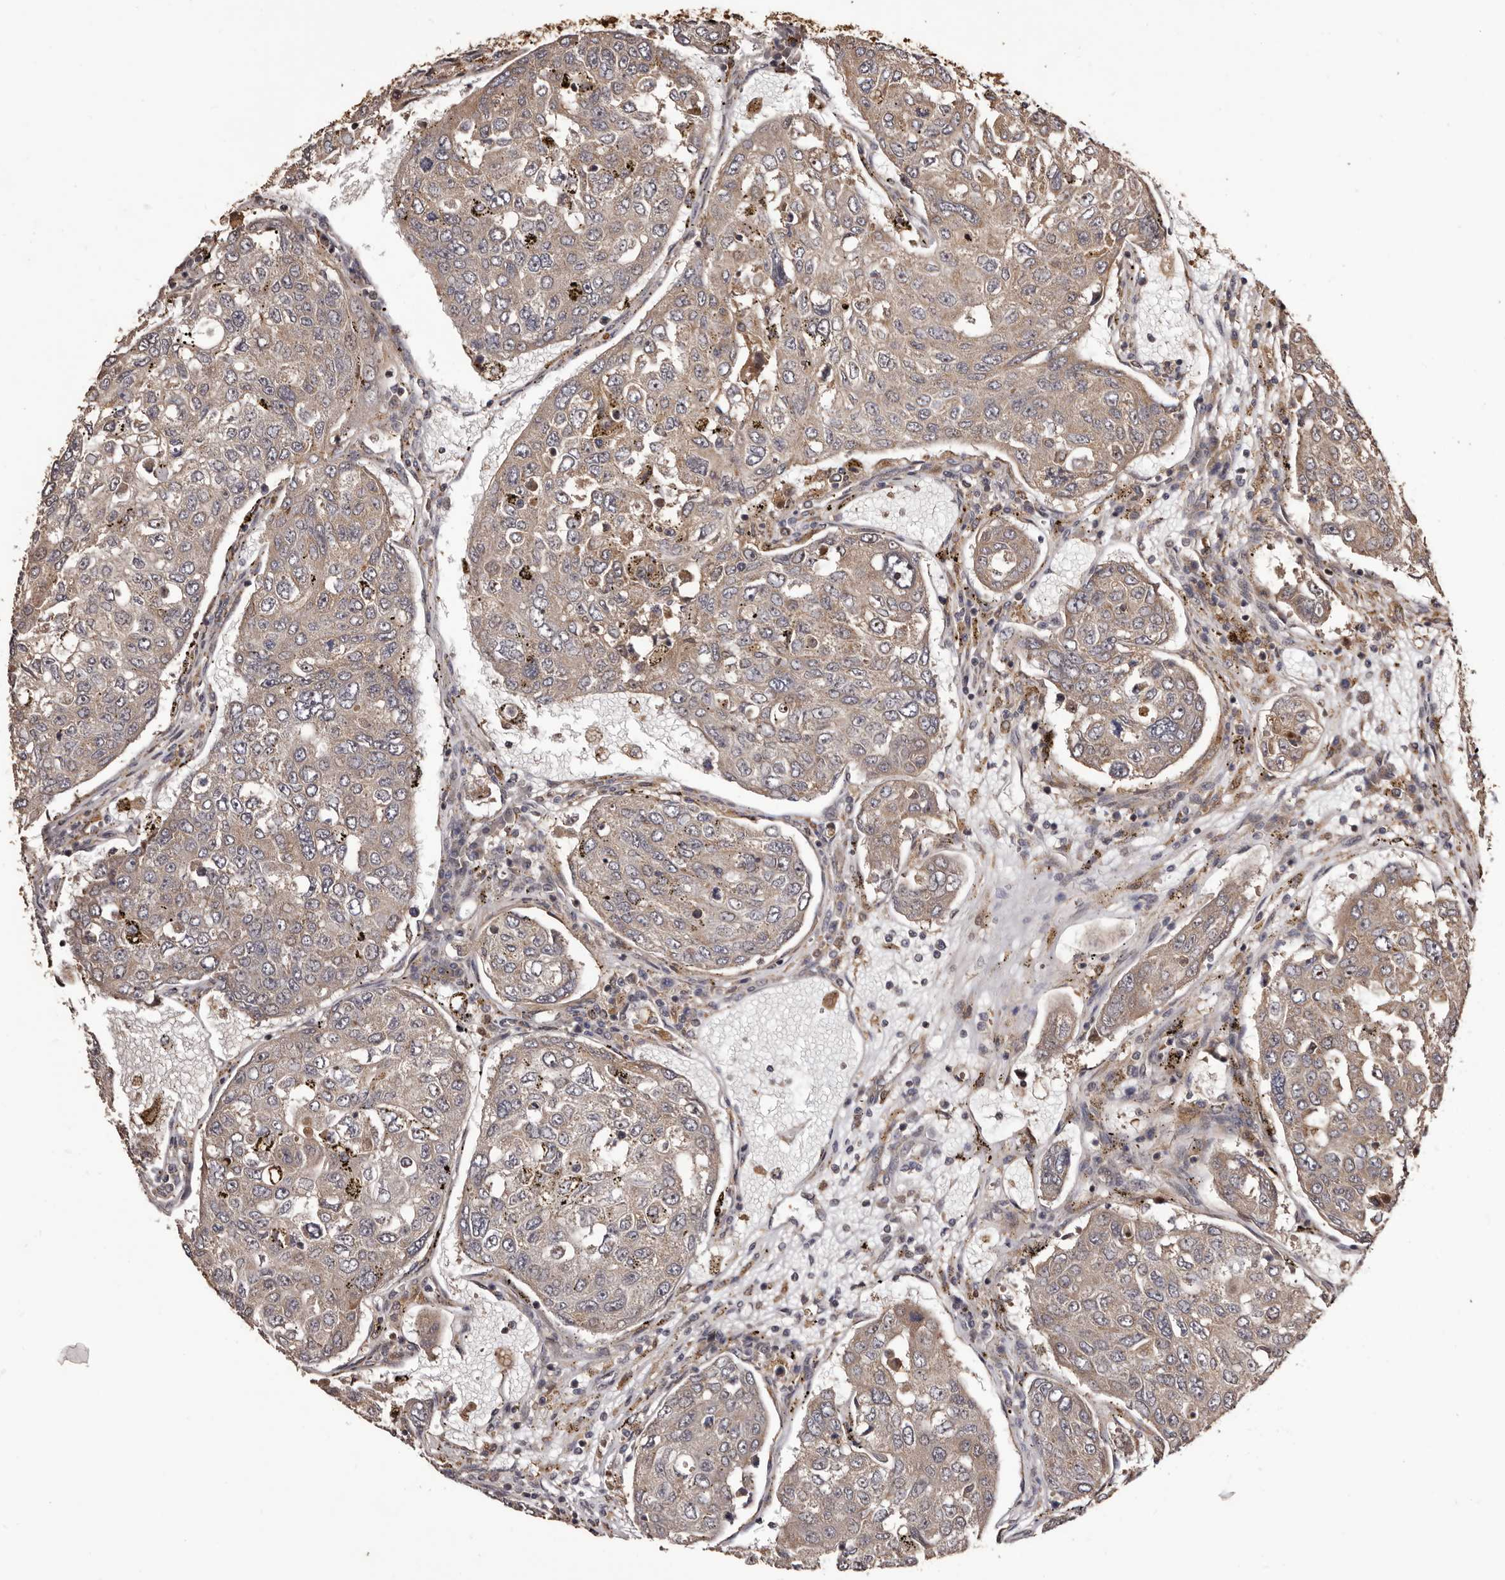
{"staining": {"intensity": "weak", "quantity": ">75%", "location": "cytoplasmic/membranous"}, "tissue": "urothelial cancer", "cell_type": "Tumor cells", "image_type": "cancer", "snomed": [{"axis": "morphology", "description": "Urothelial carcinoma, High grade"}, {"axis": "topography", "description": "Lymph node"}, {"axis": "topography", "description": "Urinary bladder"}], "caption": "About >75% of tumor cells in urothelial cancer reveal weak cytoplasmic/membranous protein expression as visualized by brown immunohistochemical staining.", "gene": "ZCCHC7", "patient": {"sex": "male", "age": 51}}